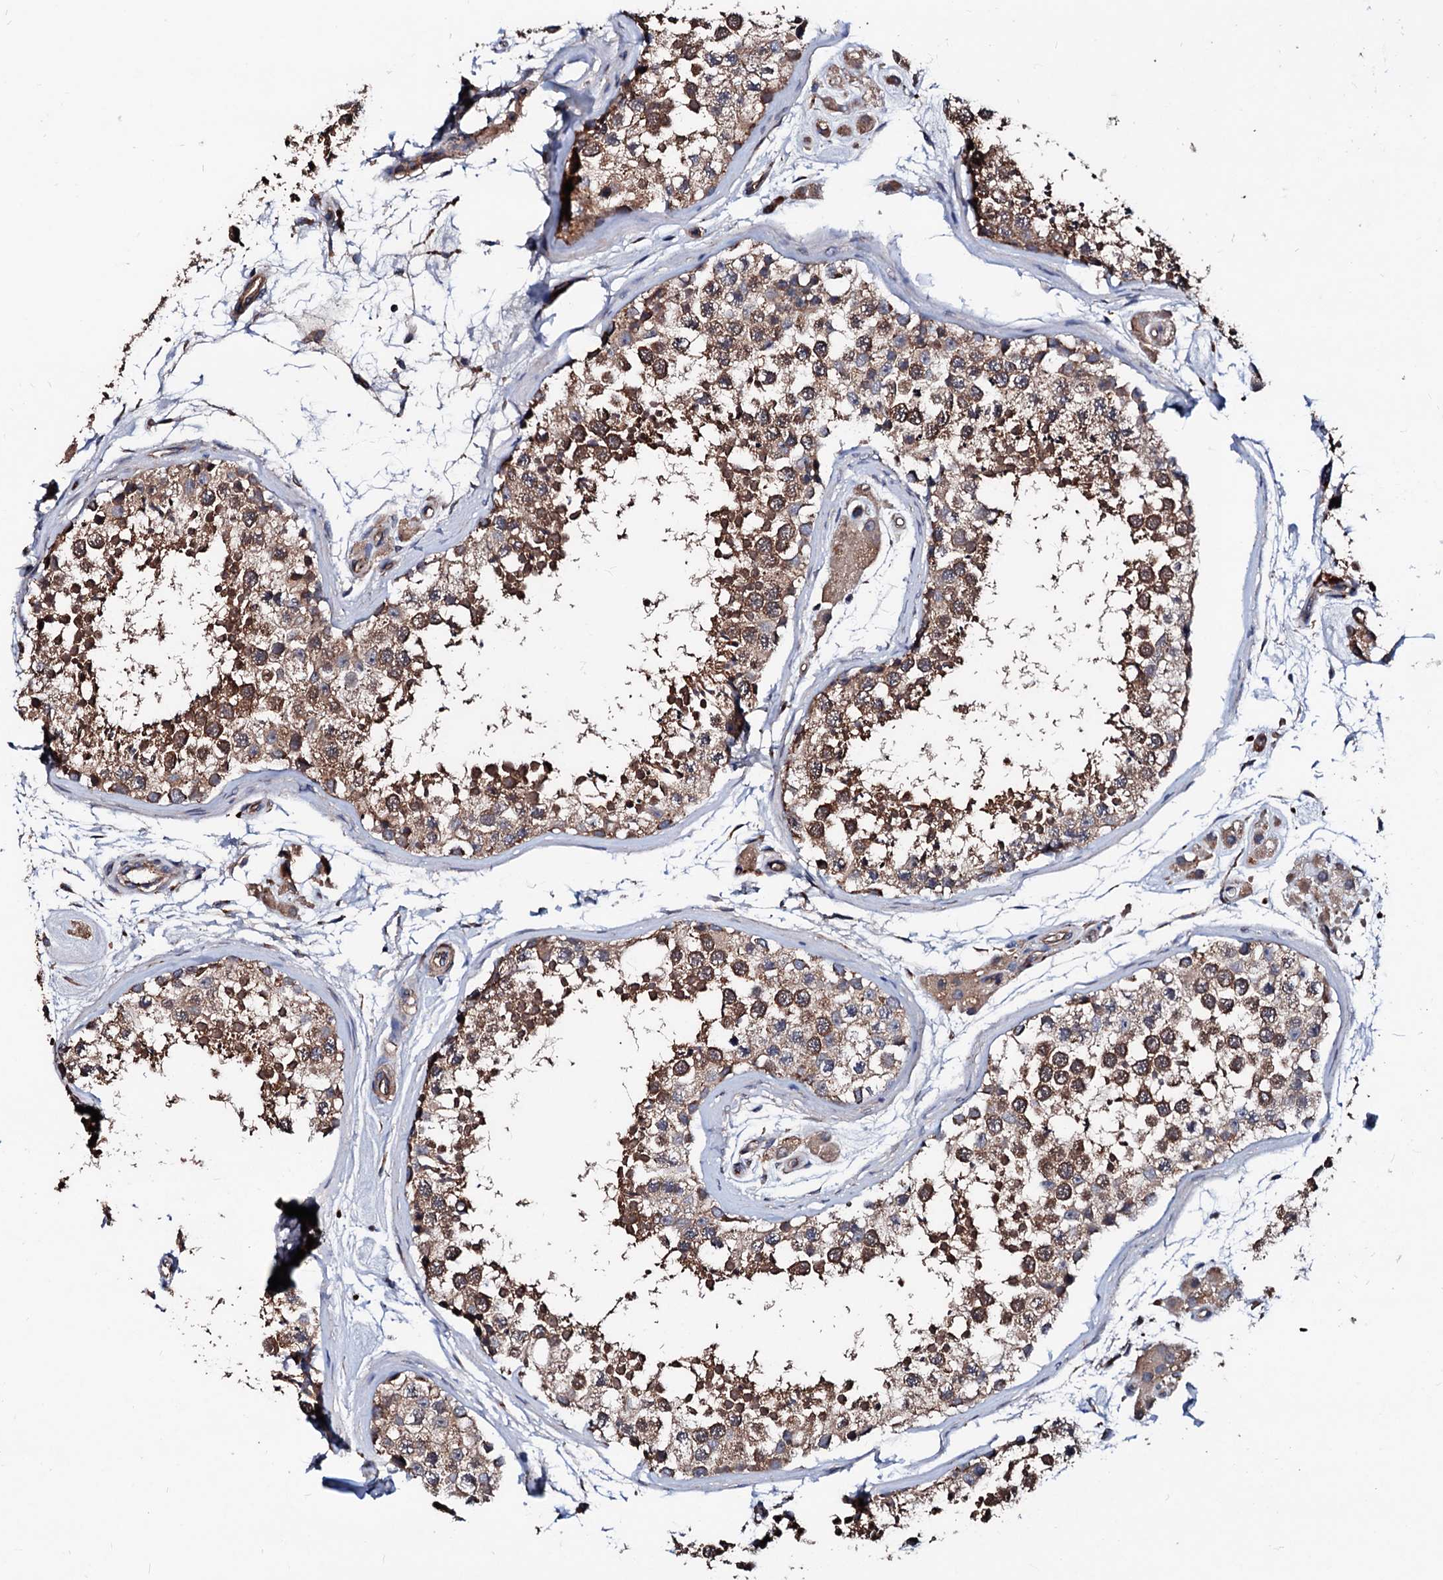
{"staining": {"intensity": "moderate", "quantity": ">75%", "location": "cytoplasmic/membranous"}, "tissue": "testis", "cell_type": "Cells in seminiferous ducts", "image_type": "normal", "snomed": [{"axis": "morphology", "description": "Normal tissue, NOS"}, {"axis": "topography", "description": "Testis"}], "caption": "Protein expression analysis of normal testis exhibits moderate cytoplasmic/membranous staining in approximately >75% of cells in seminiferous ducts. (DAB IHC with brightfield microscopy, high magnification).", "gene": "TBCEL", "patient": {"sex": "male", "age": 56}}